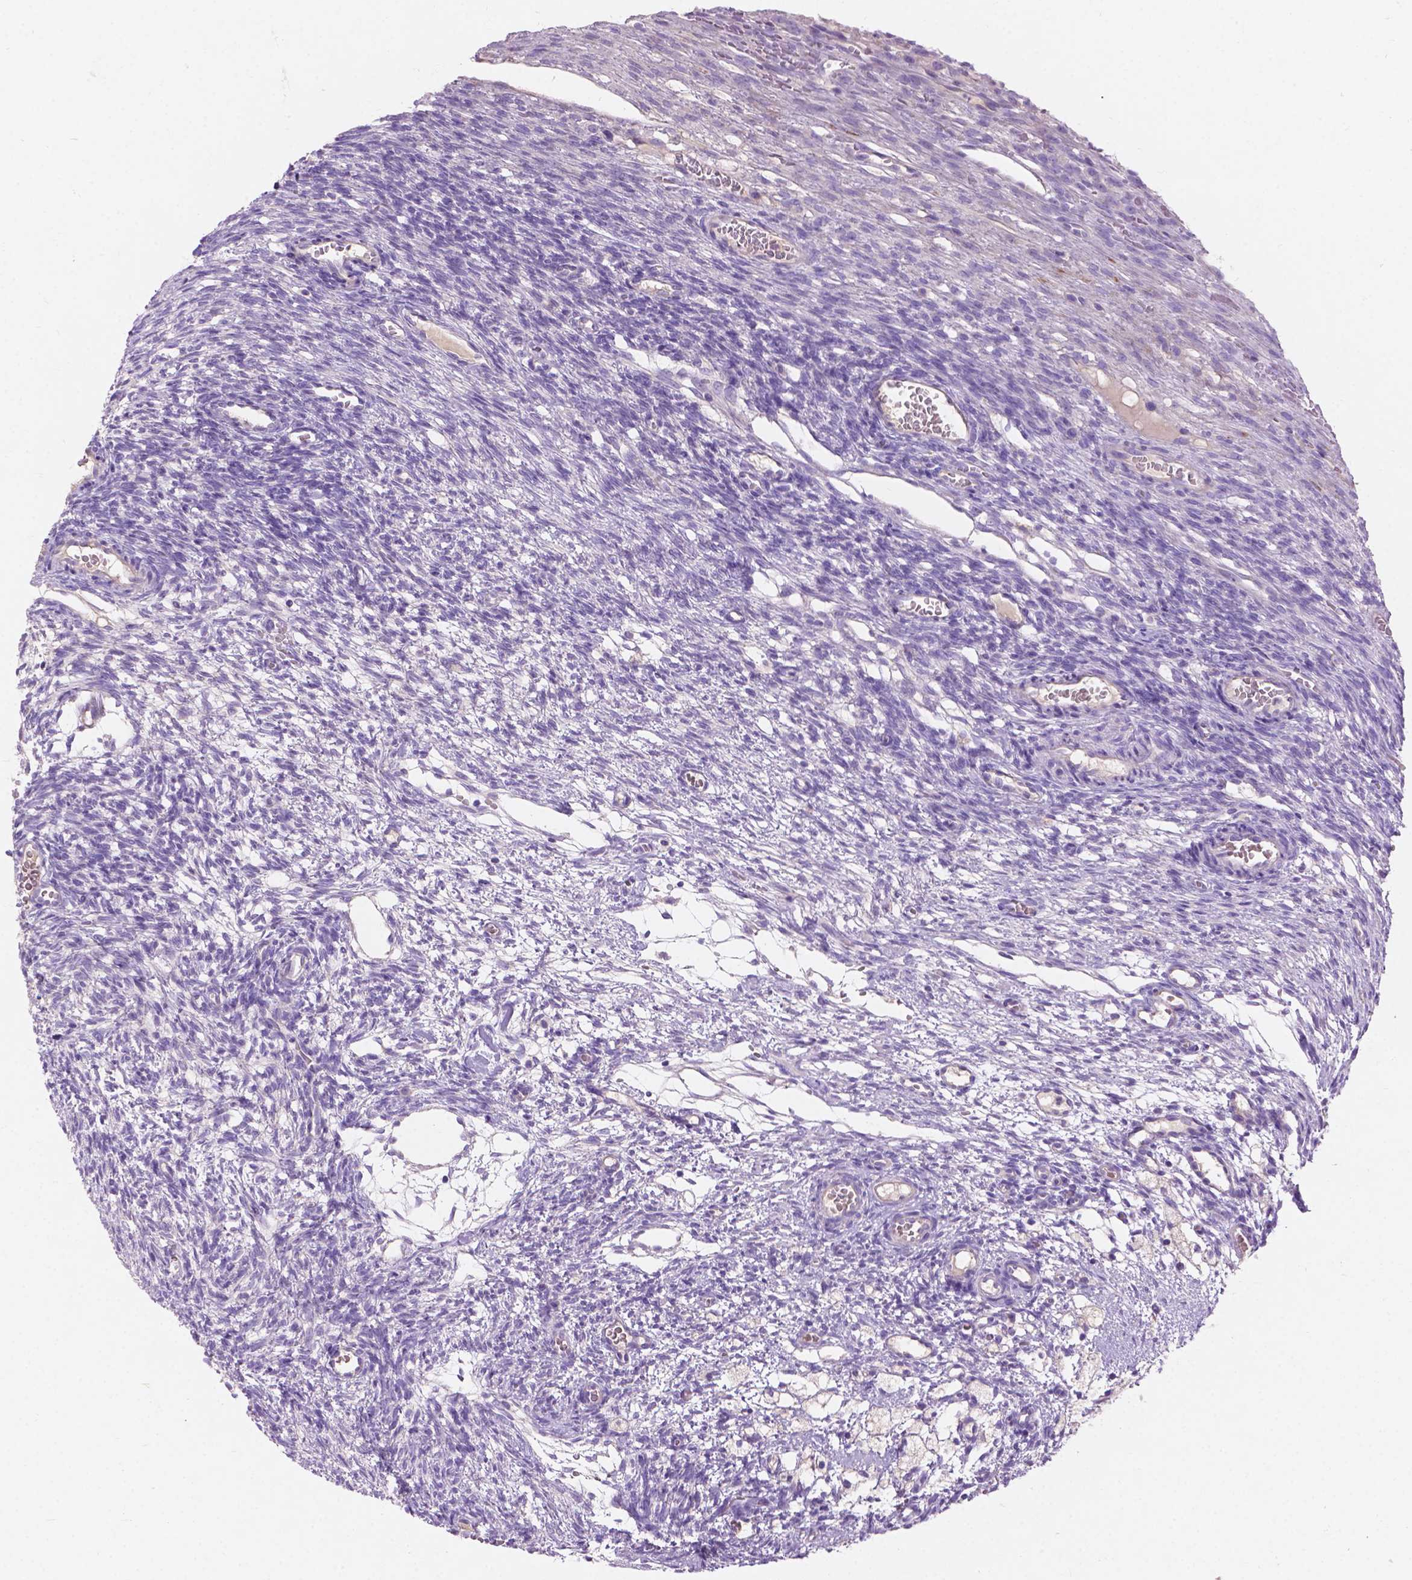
{"staining": {"intensity": "negative", "quantity": "none", "location": "none"}, "tissue": "ovary", "cell_type": "Follicle cells", "image_type": "normal", "snomed": [{"axis": "morphology", "description": "Normal tissue, NOS"}, {"axis": "topography", "description": "Ovary"}], "caption": "DAB (3,3'-diaminobenzidine) immunohistochemical staining of benign ovary exhibits no significant positivity in follicle cells.", "gene": "NOXO1", "patient": {"sex": "female", "age": 34}}